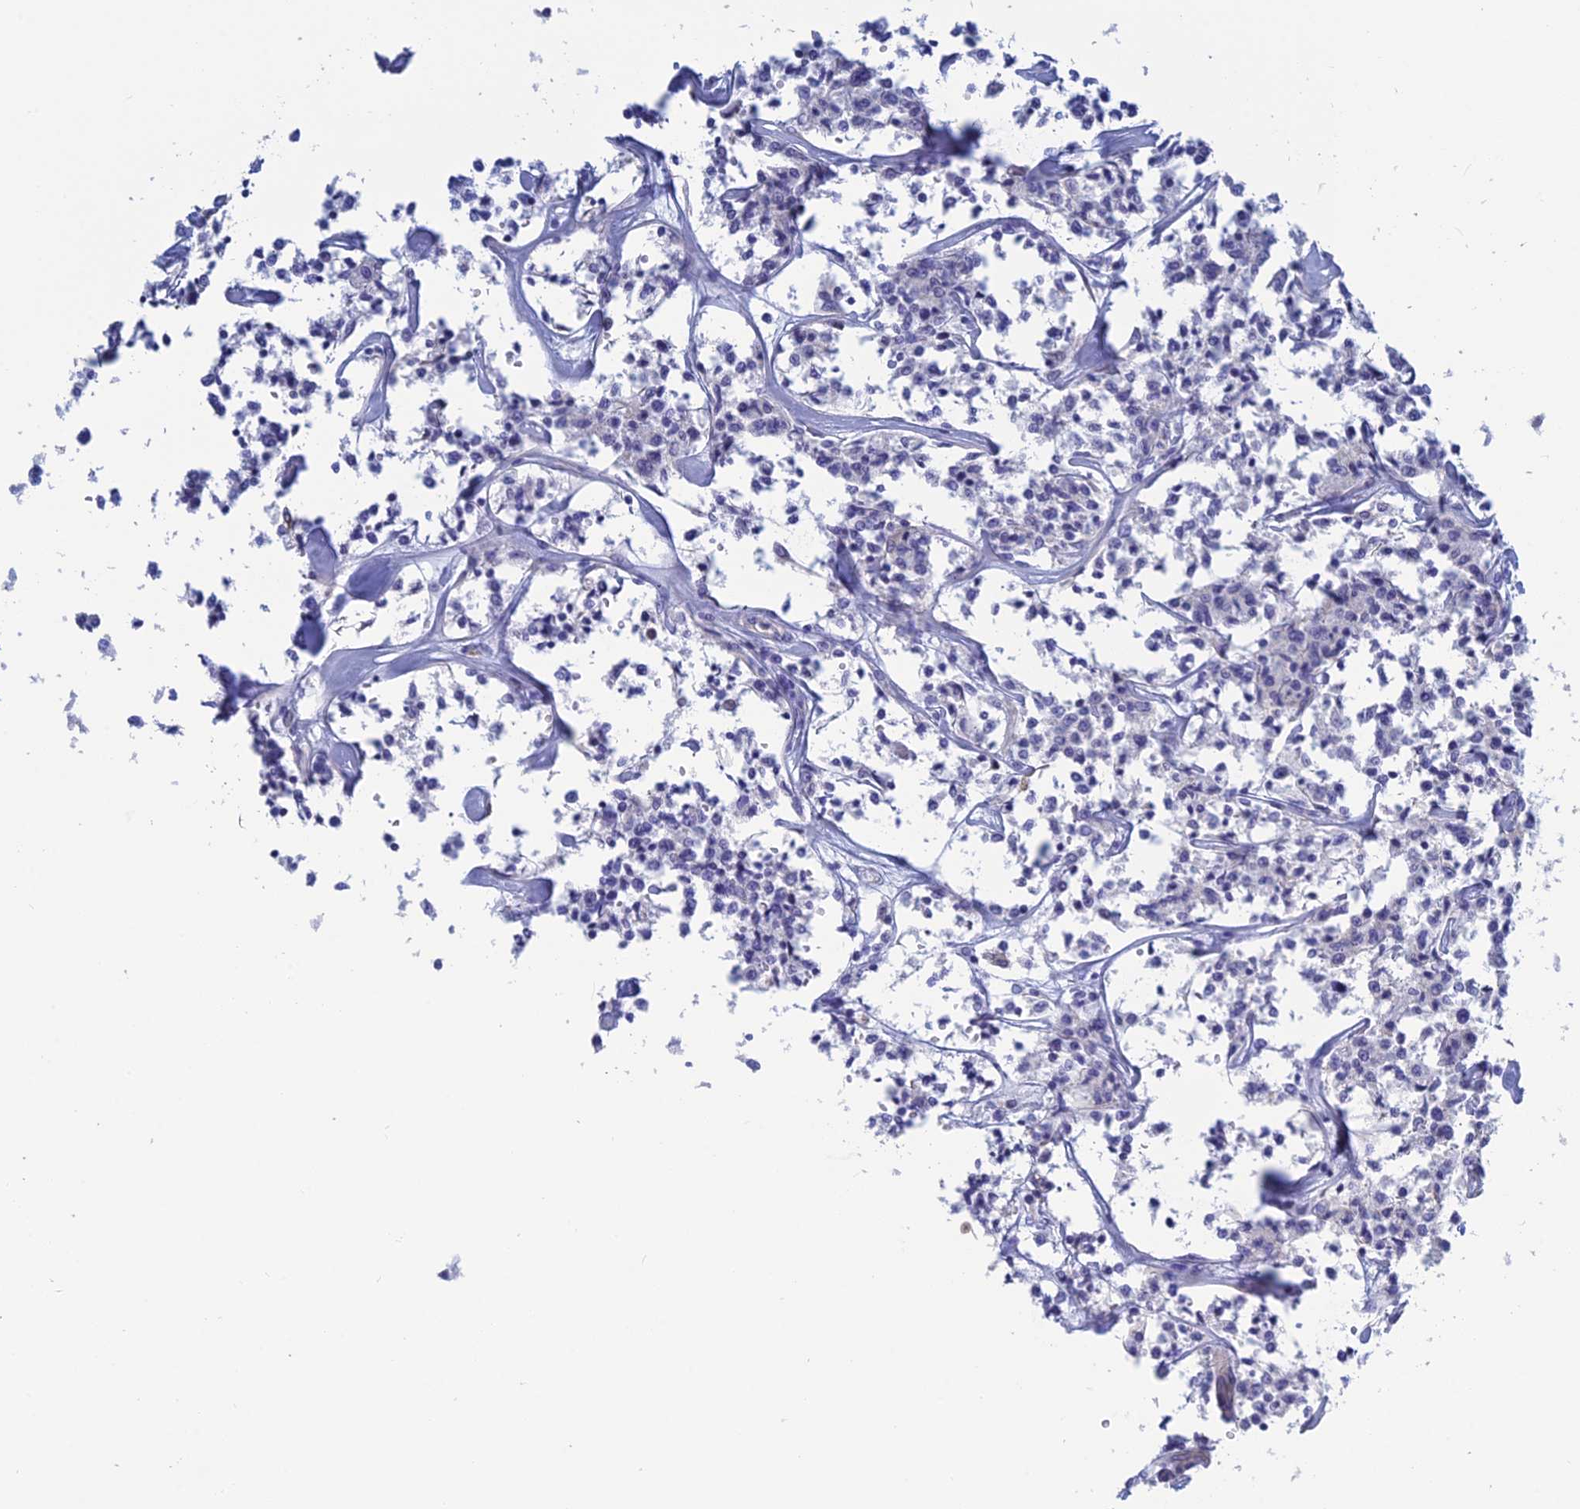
{"staining": {"intensity": "negative", "quantity": "none", "location": "none"}, "tissue": "lymphoma", "cell_type": "Tumor cells", "image_type": "cancer", "snomed": [{"axis": "morphology", "description": "Malignant lymphoma, non-Hodgkin's type, Low grade"}, {"axis": "topography", "description": "Small intestine"}], "caption": "Immunohistochemical staining of human low-grade malignant lymphoma, non-Hodgkin's type exhibits no significant expression in tumor cells.", "gene": "PCDHA8", "patient": {"sex": "female", "age": 59}}